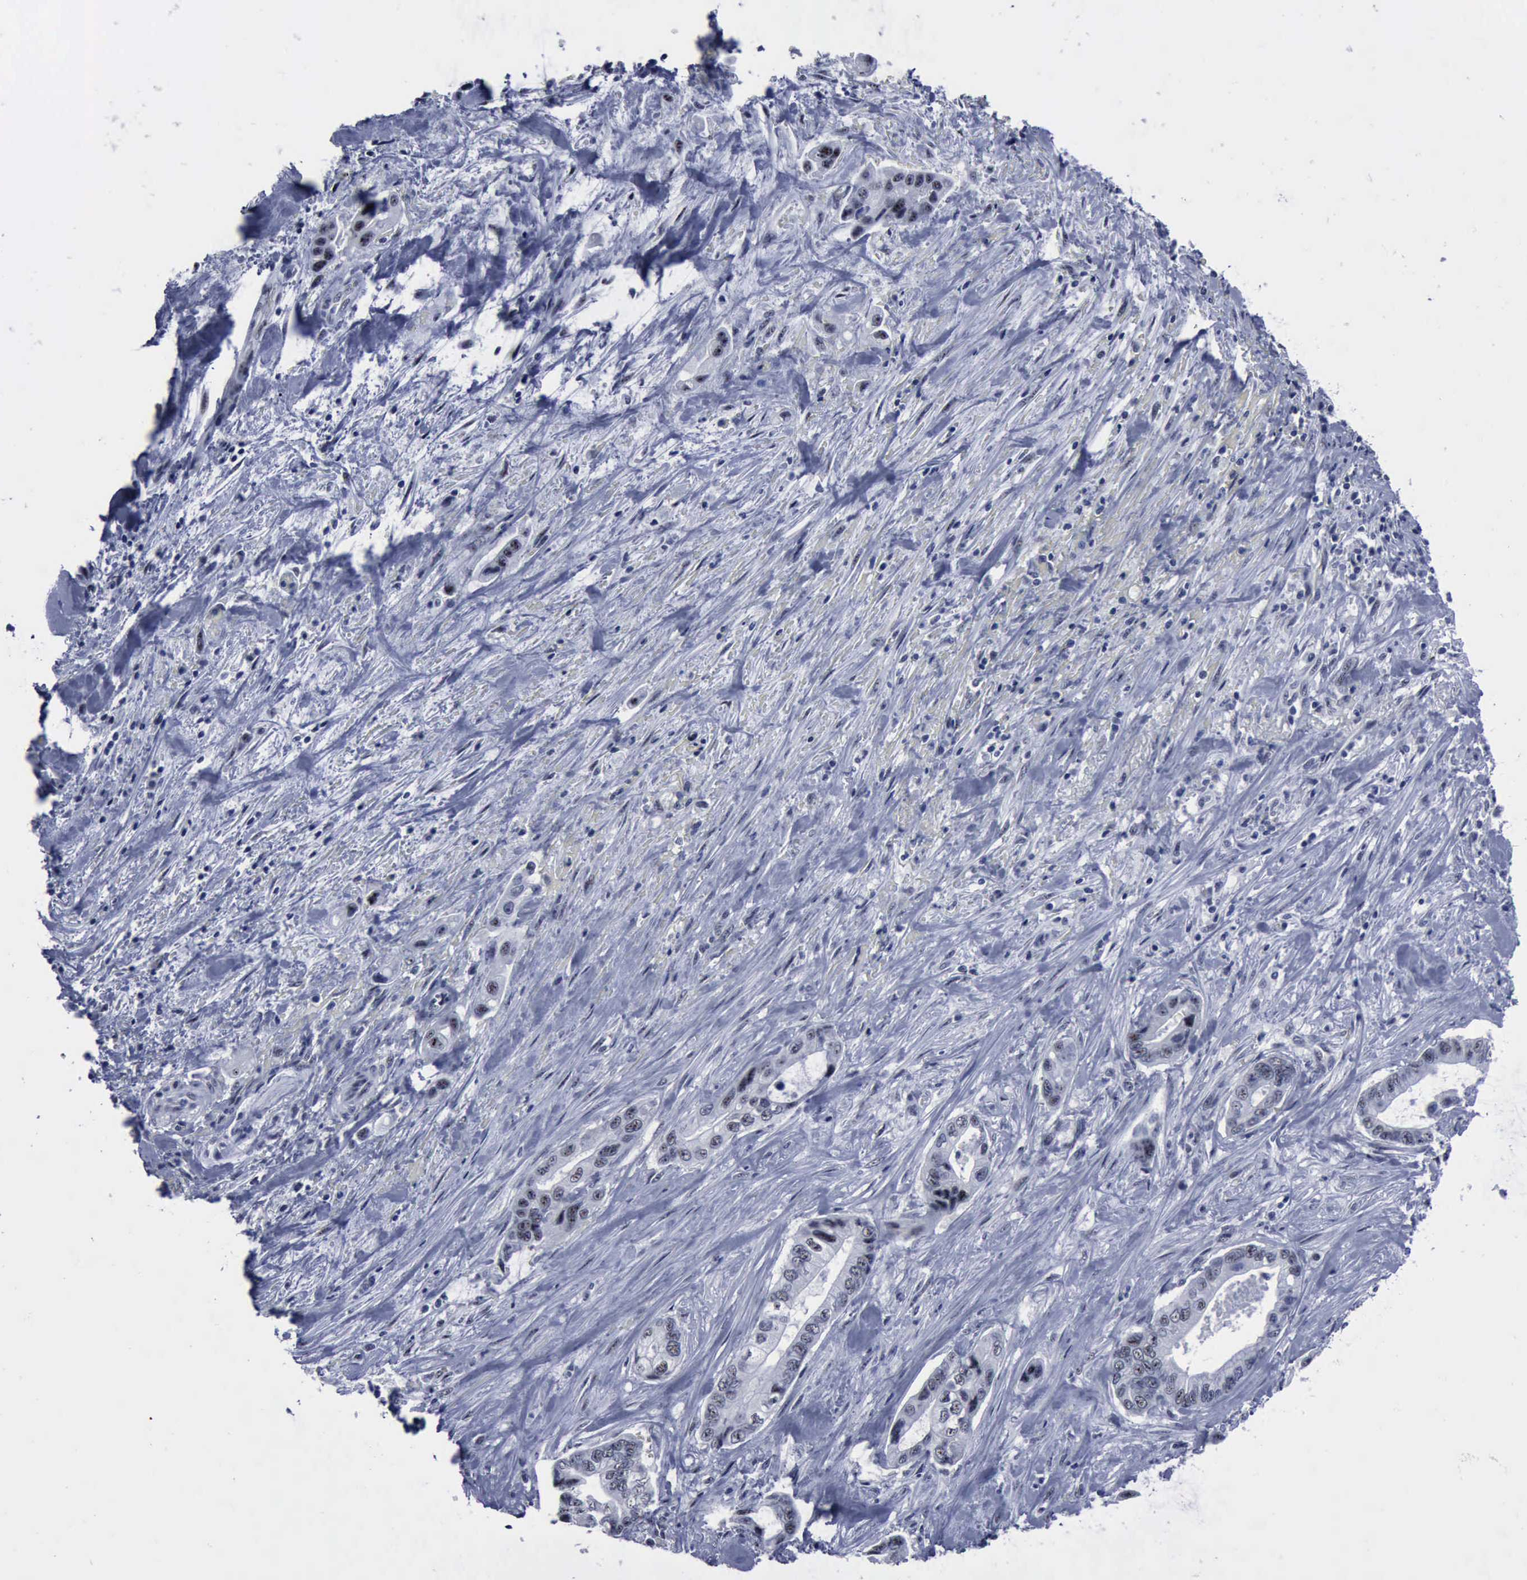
{"staining": {"intensity": "negative", "quantity": "none", "location": "none"}, "tissue": "pancreatic cancer", "cell_type": "Tumor cells", "image_type": "cancer", "snomed": [{"axis": "morphology", "description": "Adenocarcinoma, NOS"}, {"axis": "topography", "description": "Pancreas"}, {"axis": "topography", "description": "Stomach, upper"}], "caption": "Immunohistochemical staining of human pancreatic cancer demonstrates no significant staining in tumor cells. (DAB immunohistochemistry (IHC), high magnification).", "gene": "BRD1", "patient": {"sex": "male", "age": 77}}